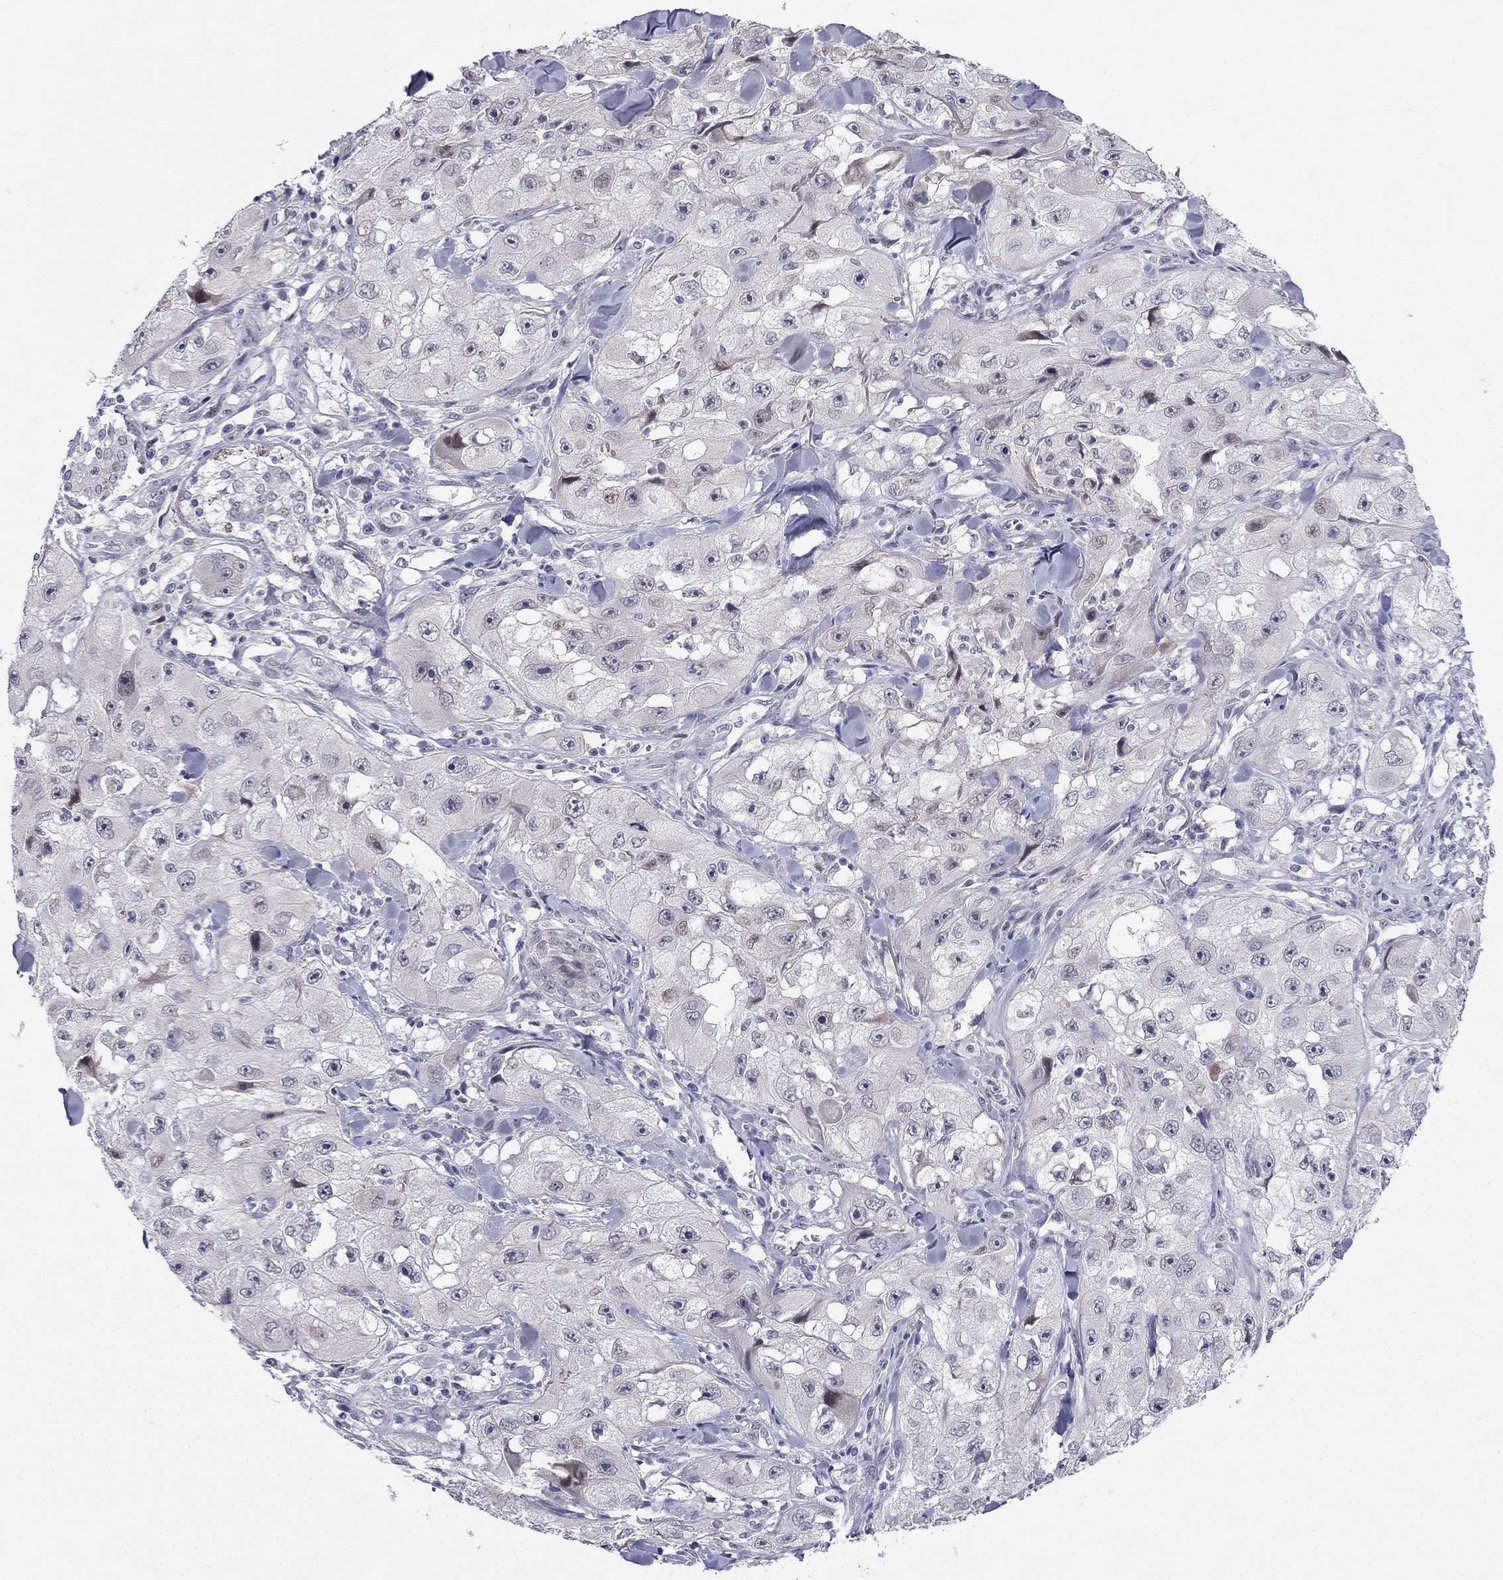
{"staining": {"intensity": "negative", "quantity": "none", "location": "none"}, "tissue": "skin cancer", "cell_type": "Tumor cells", "image_type": "cancer", "snomed": [{"axis": "morphology", "description": "Squamous cell carcinoma, NOS"}, {"axis": "topography", "description": "Skin"}, {"axis": "topography", "description": "Subcutis"}], "caption": "Skin cancer (squamous cell carcinoma) was stained to show a protein in brown. There is no significant staining in tumor cells. The staining was performed using DAB (3,3'-diaminobenzidine) to visualize the protein expression in brown, while the nuclei were stained in blue with hematoxylin (Magnification: 20x).", "gene": "BAG5", "patient": {"sex": "male", "age": 73}}